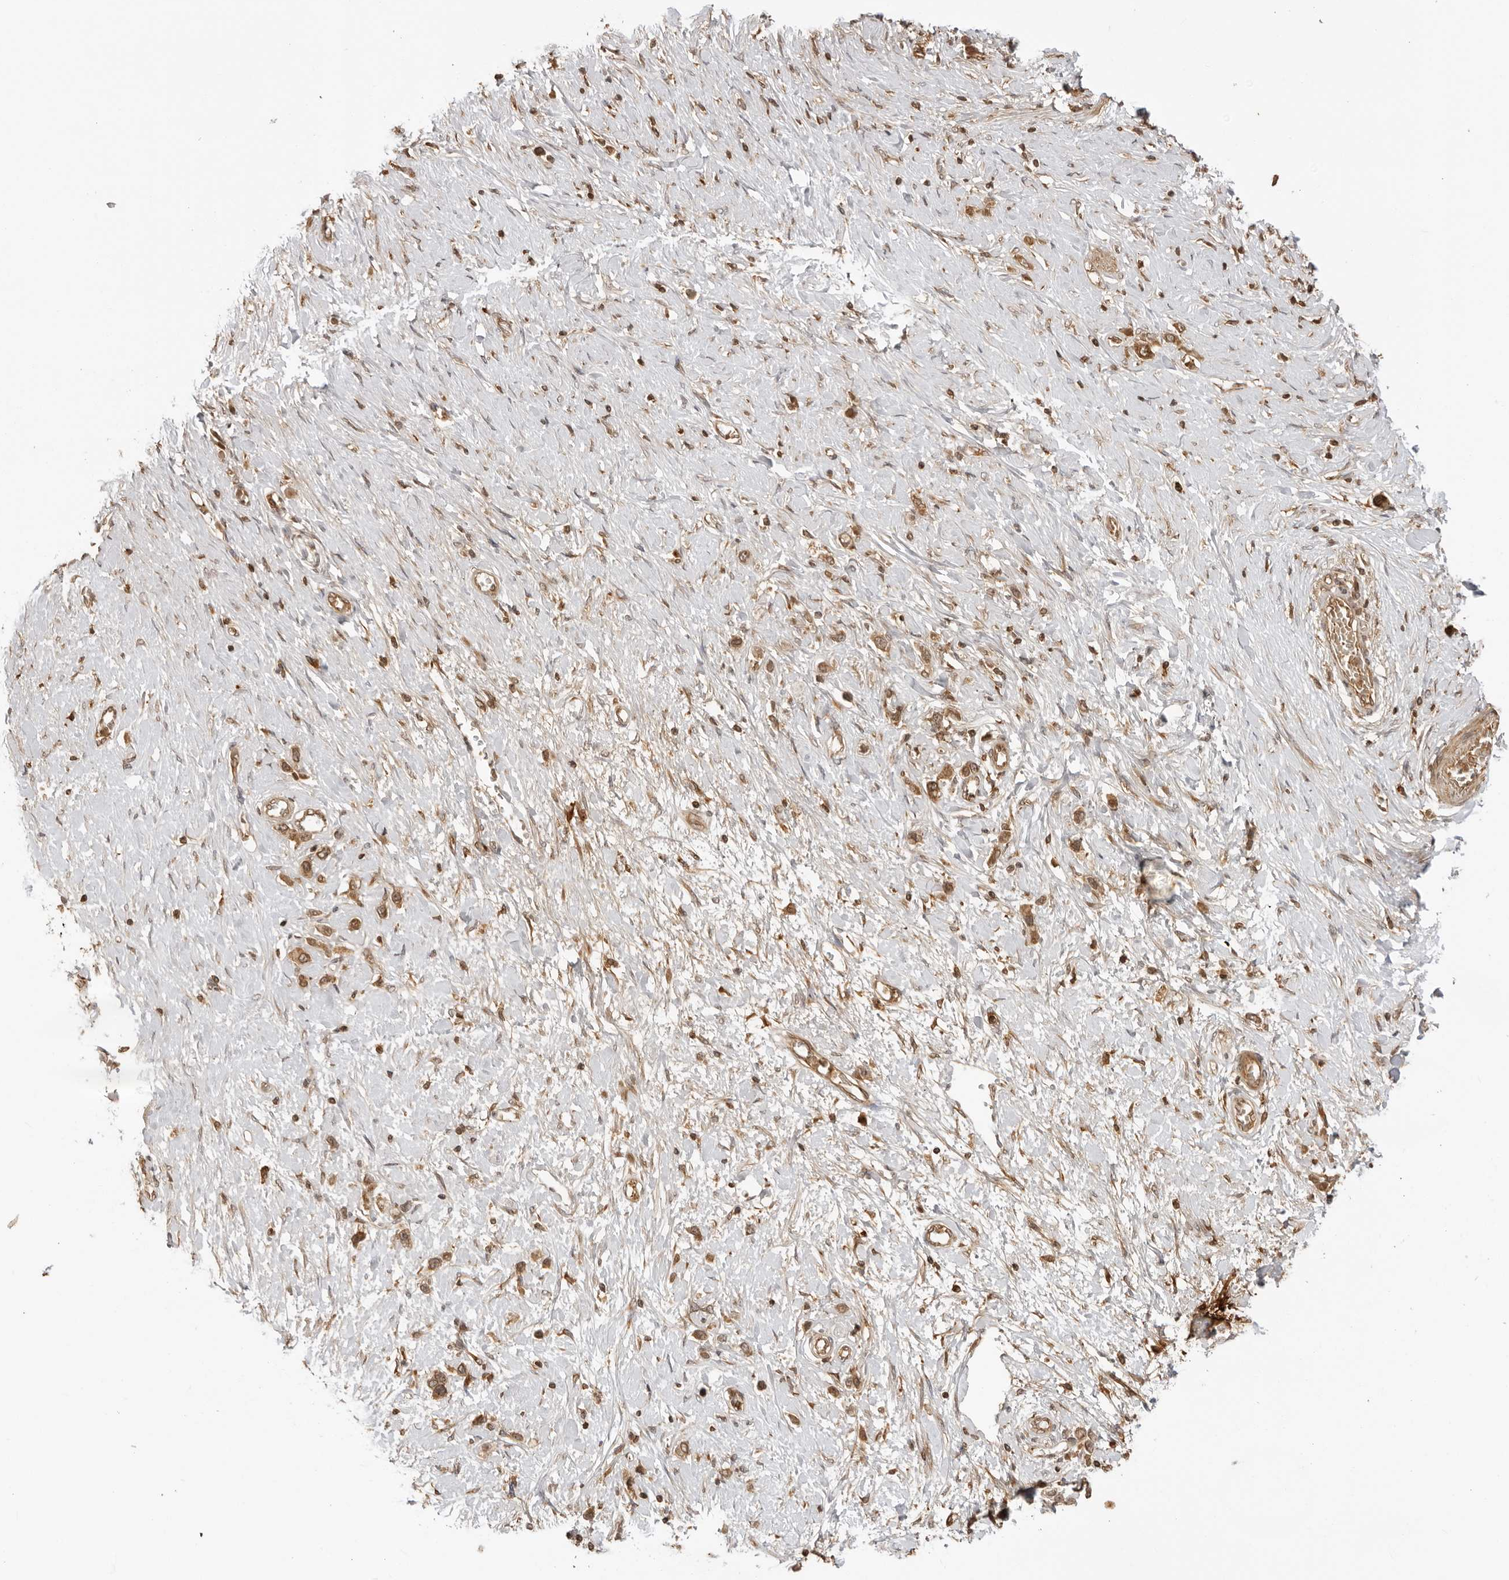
{"staining": {"intensity": "moderate", "quantity": ">75%", "location": "cytoplasmic/membranous,nuclear"}, "tissue": "stomach cancer", "cell_type": "Tumor cells", "image_type": "cancer", "snomed": [{"axis": "morphology", "description": "Adenocarcinoma, NOS"}, {"axis": "topography", "description": "Stomach"}], "caption": "Human adenocarcinoma (stomach) stained for a protein (brown) reveals moderate cytoplasmic/membranous and nuclear positive staining in about >75% of tumor cells.", "gene": "IKBKE", "patient": {"sex": "female", "age": 65}}